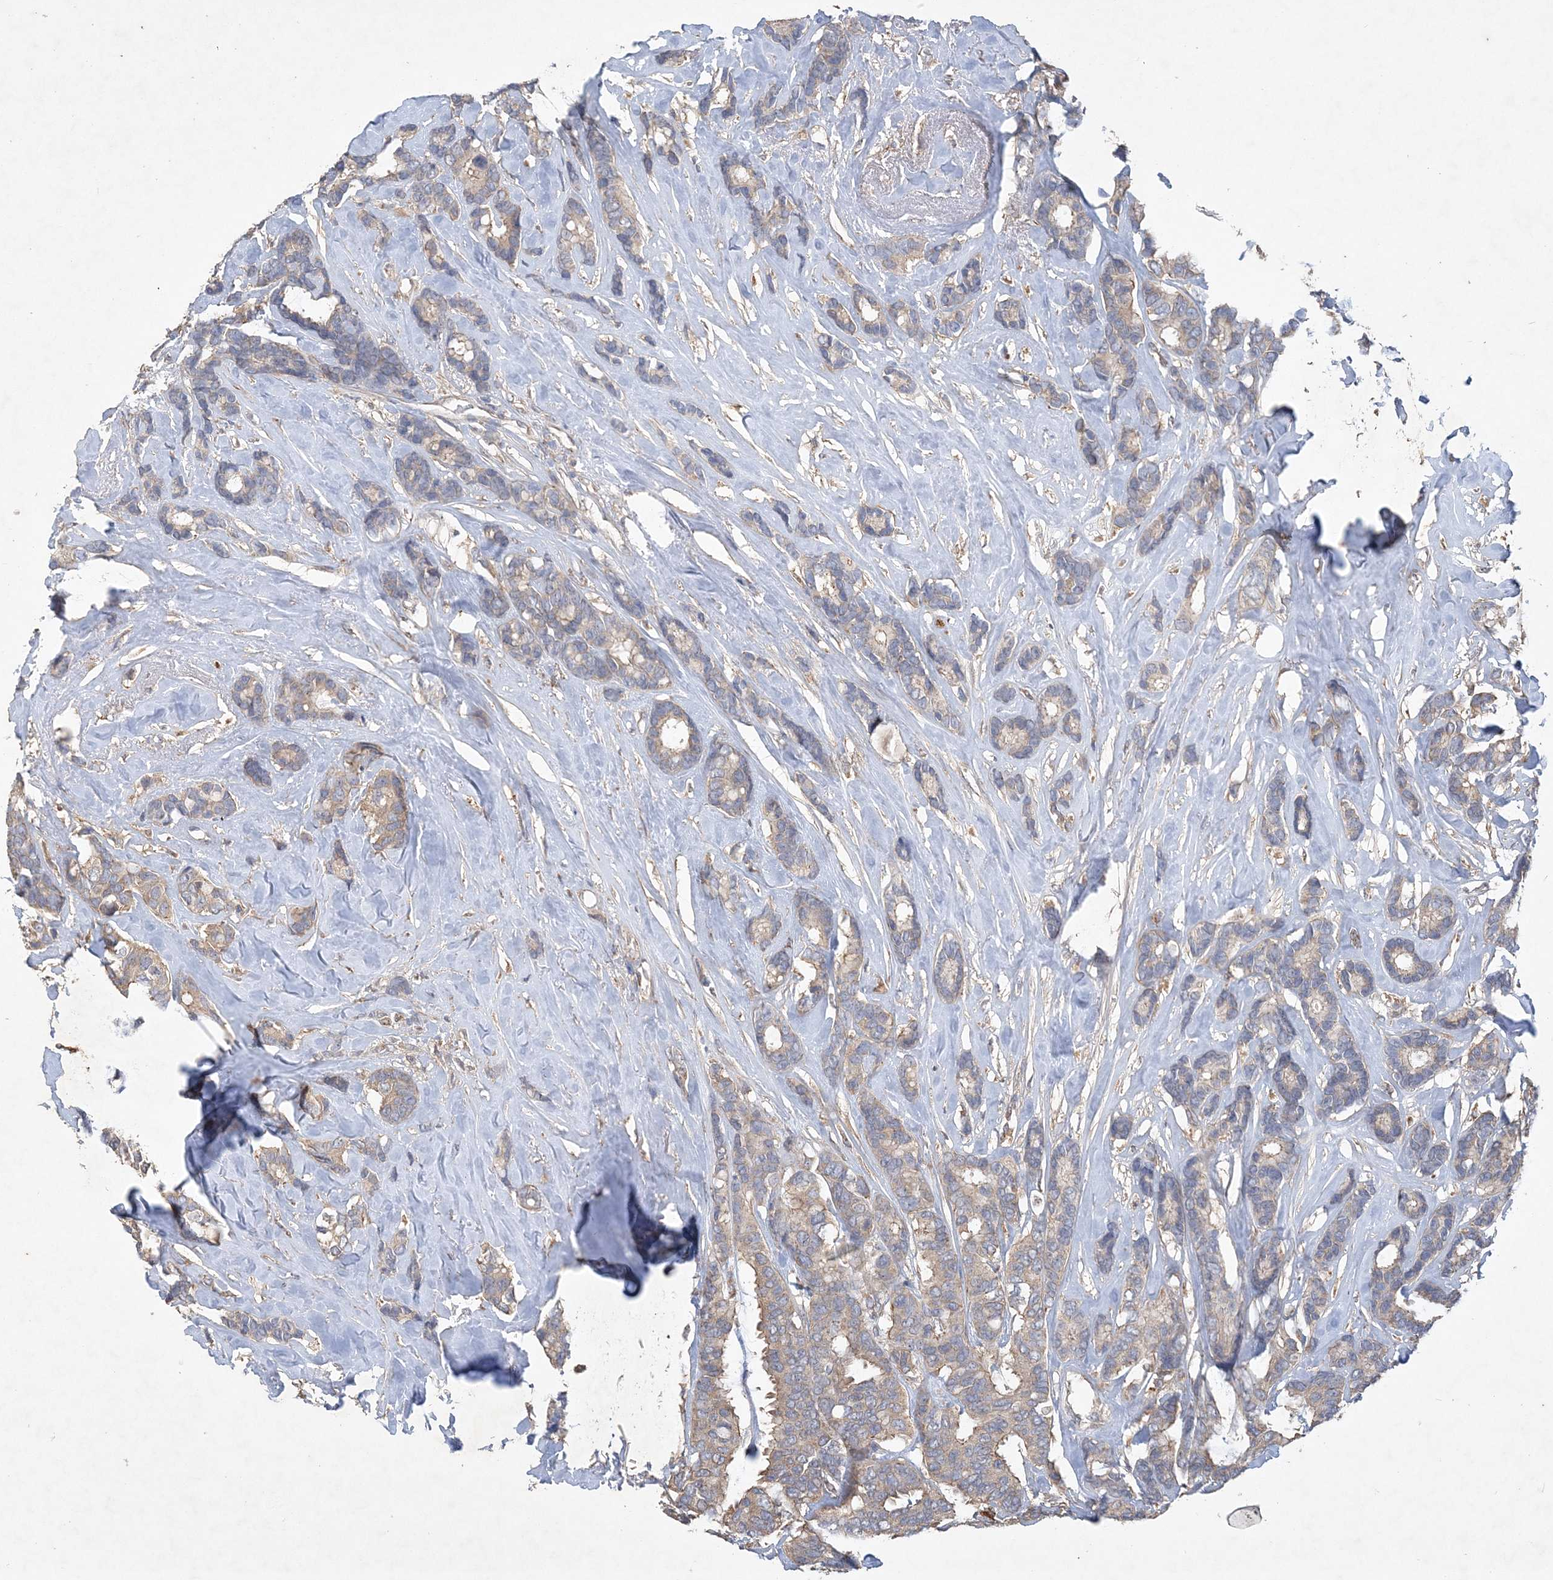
{"staining": {"intensity": "weak", "quantity": "<25%", "location": "cytoplasmic/membranous"}, "tissue": "breast cancer", "cell_type": "Tumor cells", "image_type": "cancer", "snomed": [{"axis": "morphology", "description": "Duct carcinoma"}, {"axis": "topography", "description": "Breast"}], "caption": "Protein analysis of intraductal carcinoma (breast) displays no significant positivity in tumor cells.", "gene": "FEZ2", "patient": {"sex": "female", "age": 87}}